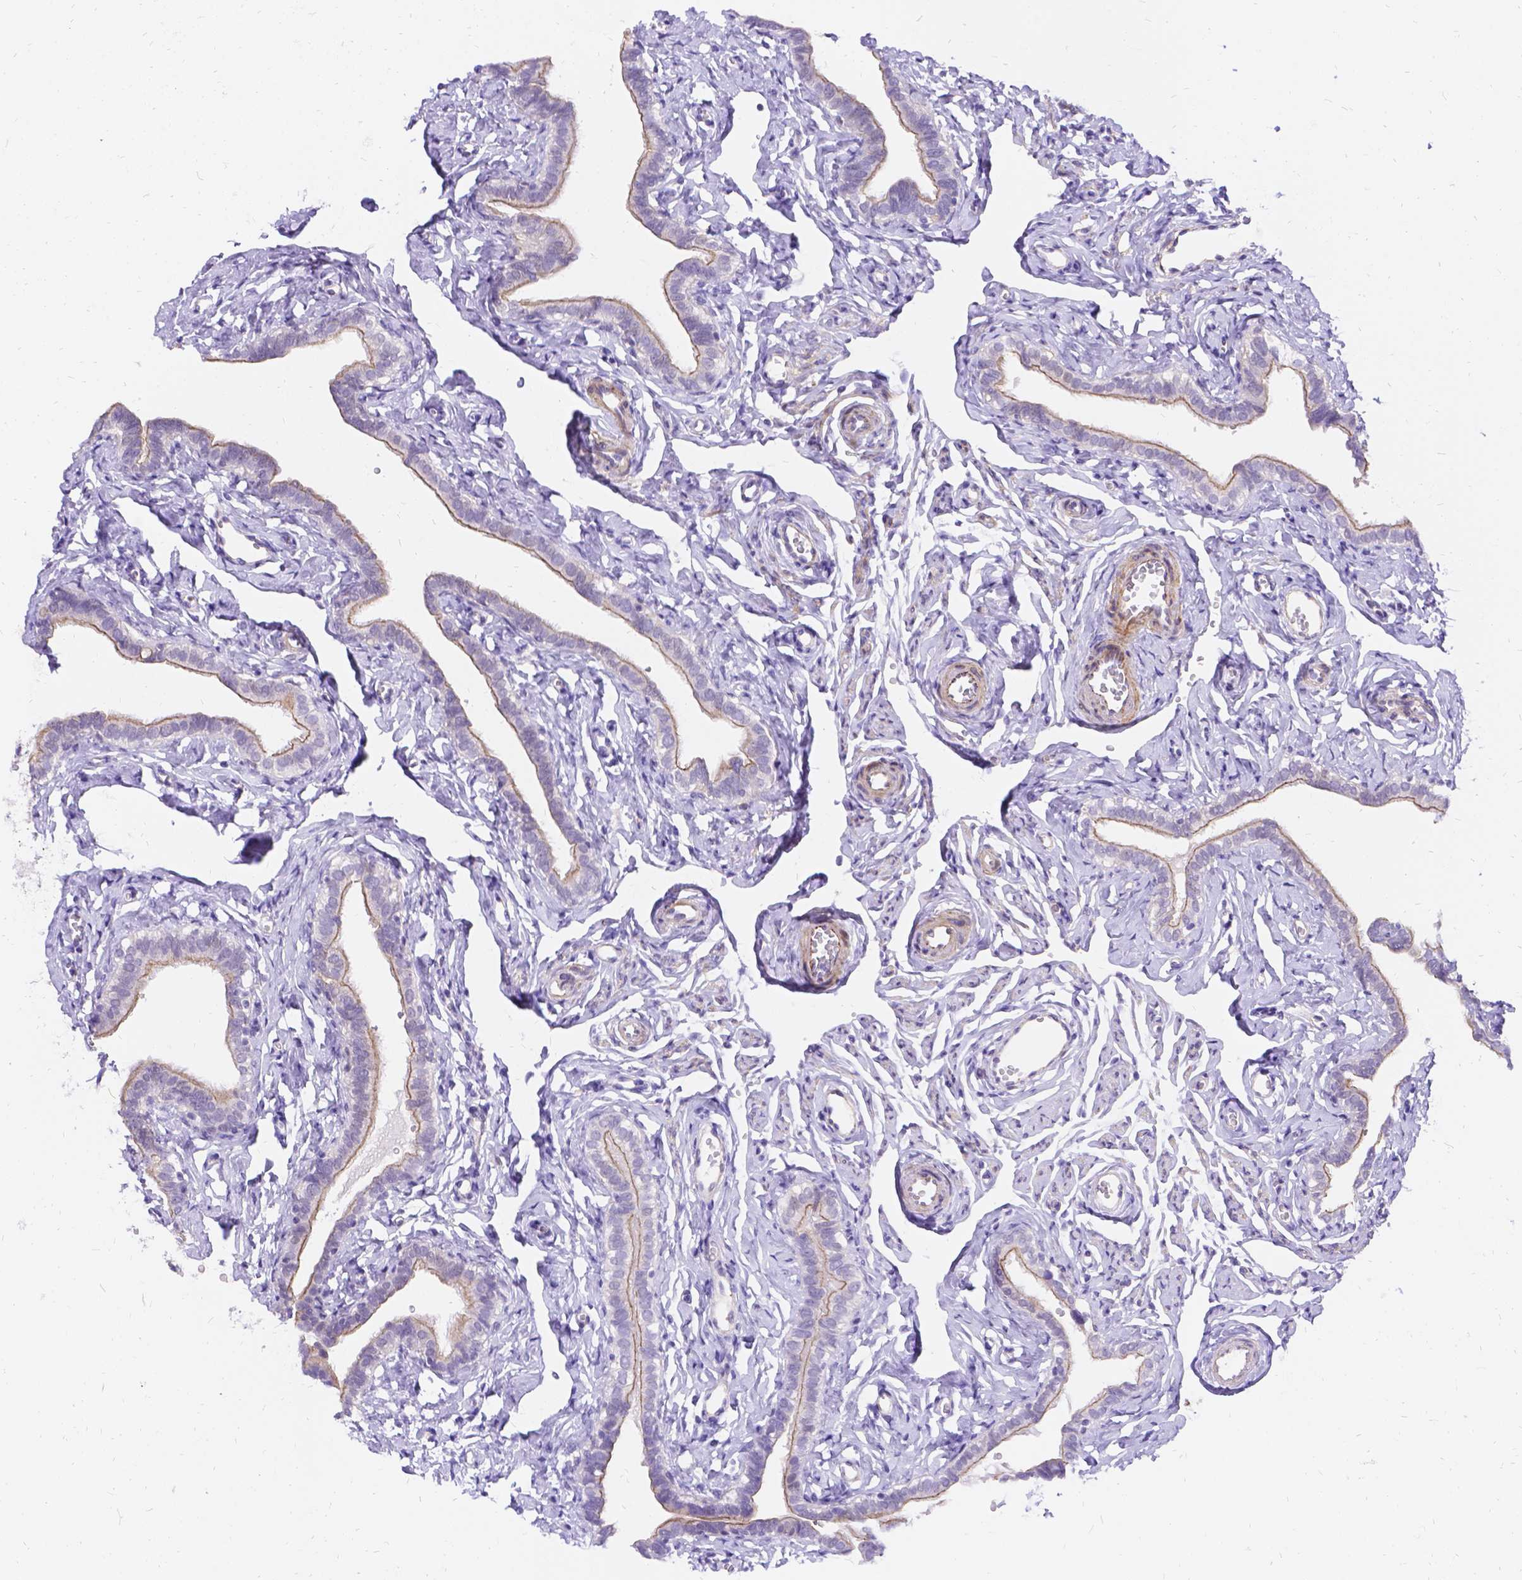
{"staining": {"intensity": "moderate", "quantity": ">75%", "location": "cytoplasmic/membranous"}, "tissue": "fallopian tube", "cell_type": "Glandular cells", "image_type": "normal", "snomed": [{"axis": "morphology", "description": "Normal tissue, NOS"}, {"axis": "topography", "description": "Fallopian tube"}], "caption": "Fallopian tube stained for a protein (brown) exhibits moderate cytoplasmic/membranous positive expression in approximately >75% of glandular cells.", "gene": "PALS1", "patient": {"sex": "female", "age": 41}}